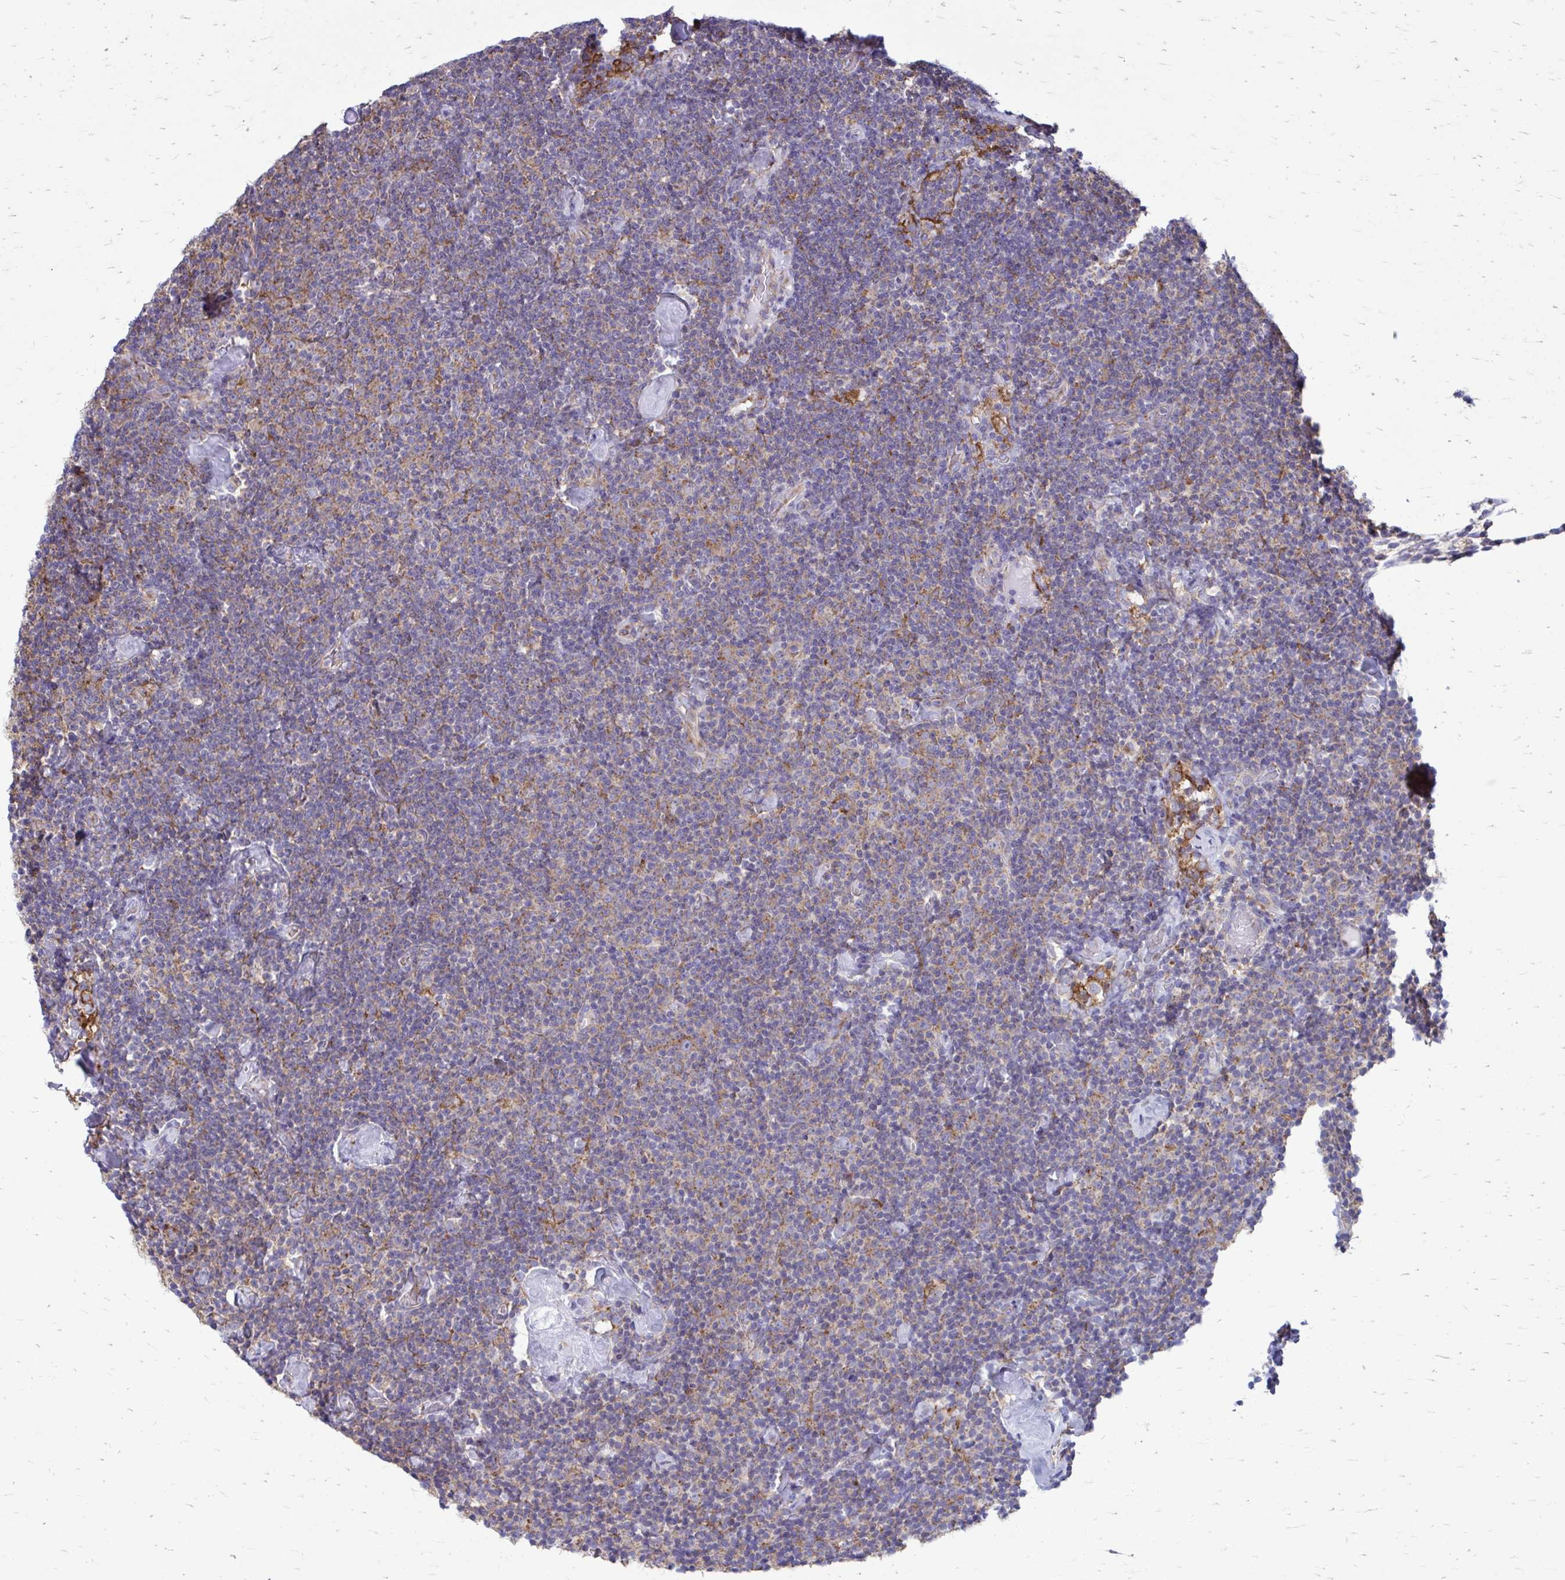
{"staining": {"intensity": "moderate", "quantity": "<25%", "location": "cytoplasmic/membranous"}, "tissue": "lymphoma", "cell_type": "Tumor cells", "image_type": "cancer", "snomed": [{"axis": "morphology", "description": "Malignant lymphoma, non-Hodgkin's type, Low grade"}, {"axis": "topography", "description": "Lymph node"}], "caption": "Lymphoma stained with a protein marker demonstrates moderate staining in tumor cells.", "gene": "CLTA", "patient": {"sex": "male", "age": 81}}